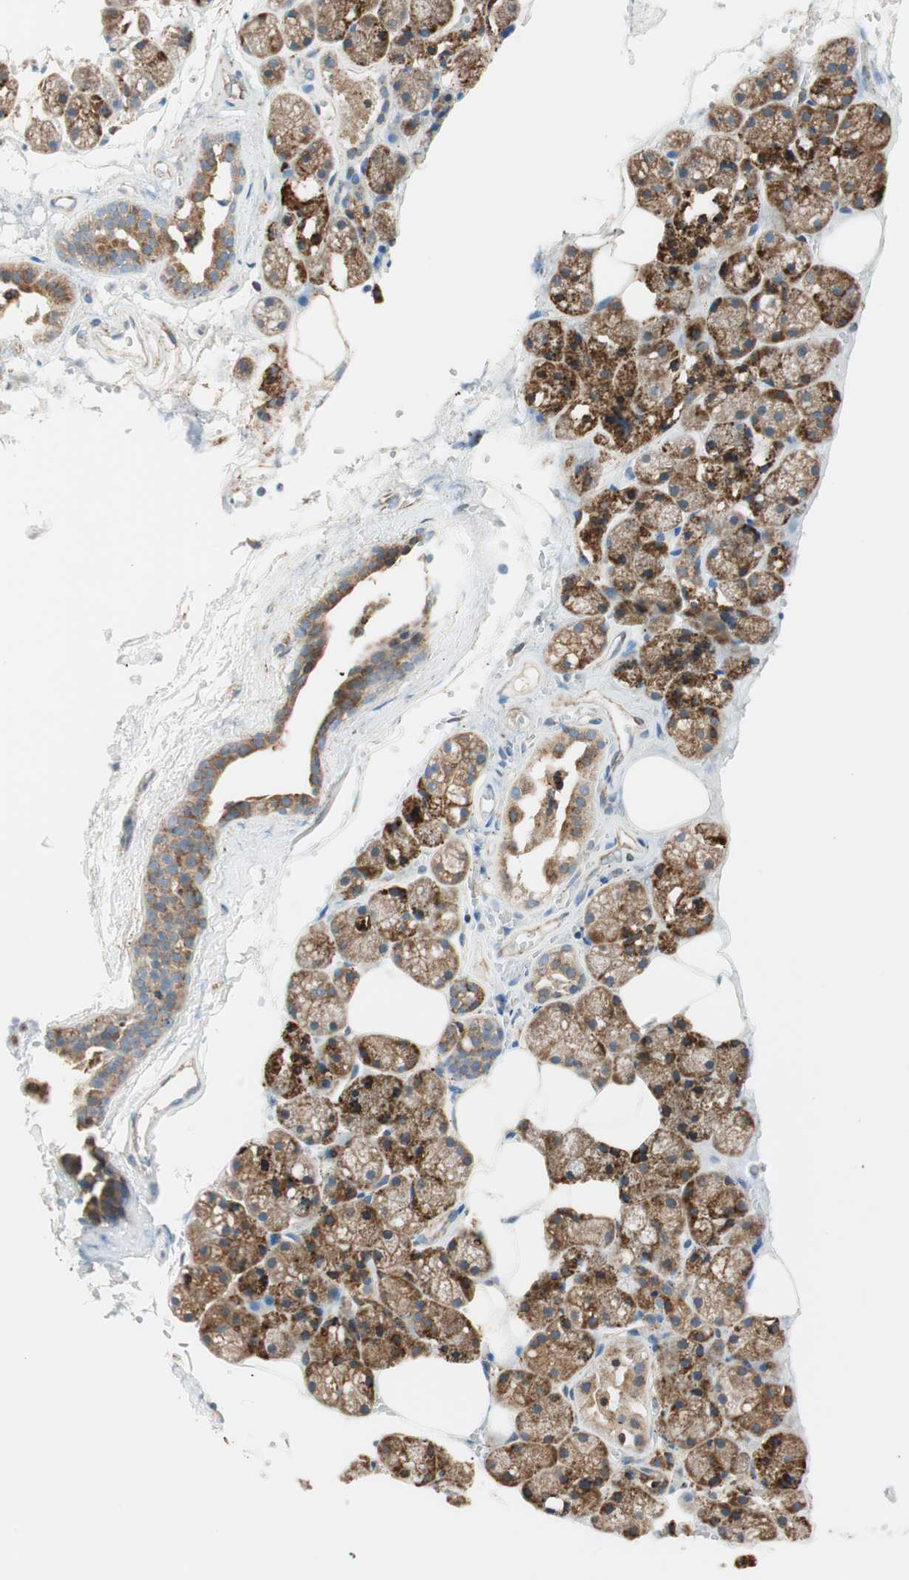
{"staining": {"intensity": "moderate", "quantity": ">75%", "location": "cytoplasmic/membranous"}, "tissue": "salivary gland", "cell_type": "Glandular cells", "image_type": "normal", "snomed": [{"axis": "morphology", "description": "Normal tissue, NOS"}, {"axis": "topography", "description": "Salivary gland"}], "caption": "An IHC micrograph of unremarkable tissue is shown. Protein staining in brown shows moderate cytoplasmic/membranous positivity in salivary gland within glandular cells.", "gene": "PRKCSH", "patient": {"sex": "male", "age": 62}}